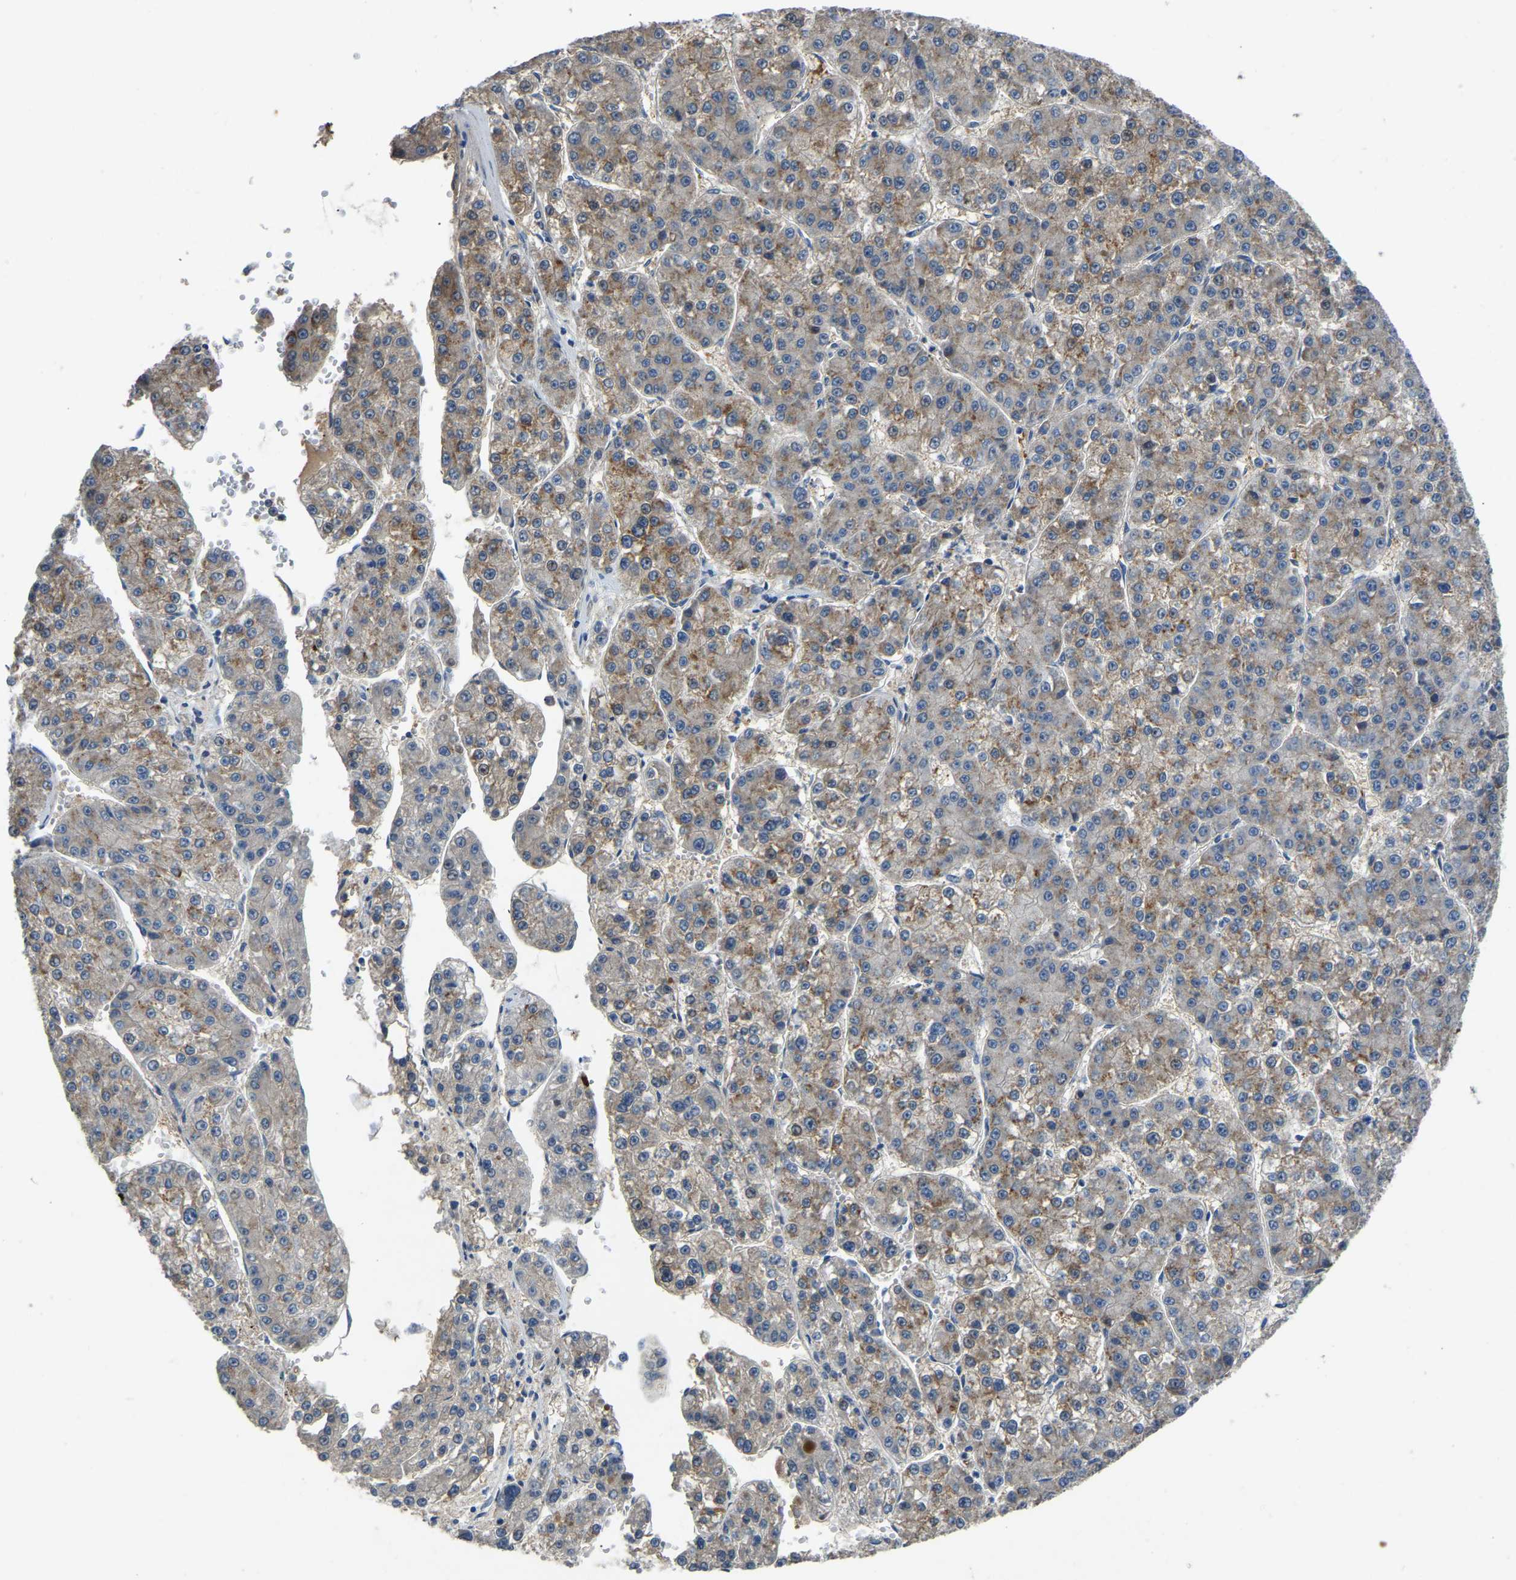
{"staining": {"intensity": "moderate", "quantity": "25%-75%", "location": "cytoplasmic/membranous"}, "tissue": "liver cancer", "cell_type": "Tumor cells", "image_type": "cancer", "snomed": [{"axis": "morphology", "description": "Carcinoma, Hepatocellular, NOS"}, {"axis": "topography", "description": "Liver"}], "caption": "About 25%-75% of tumor cells in human hepatocellular carcinoma (liver) display moderate cytoplasmic/membranous protein staining as visualized by brown immunohistochemical staining.", "gene": "HIGD2B", "patient": {"sex": "female", "age": 73}}